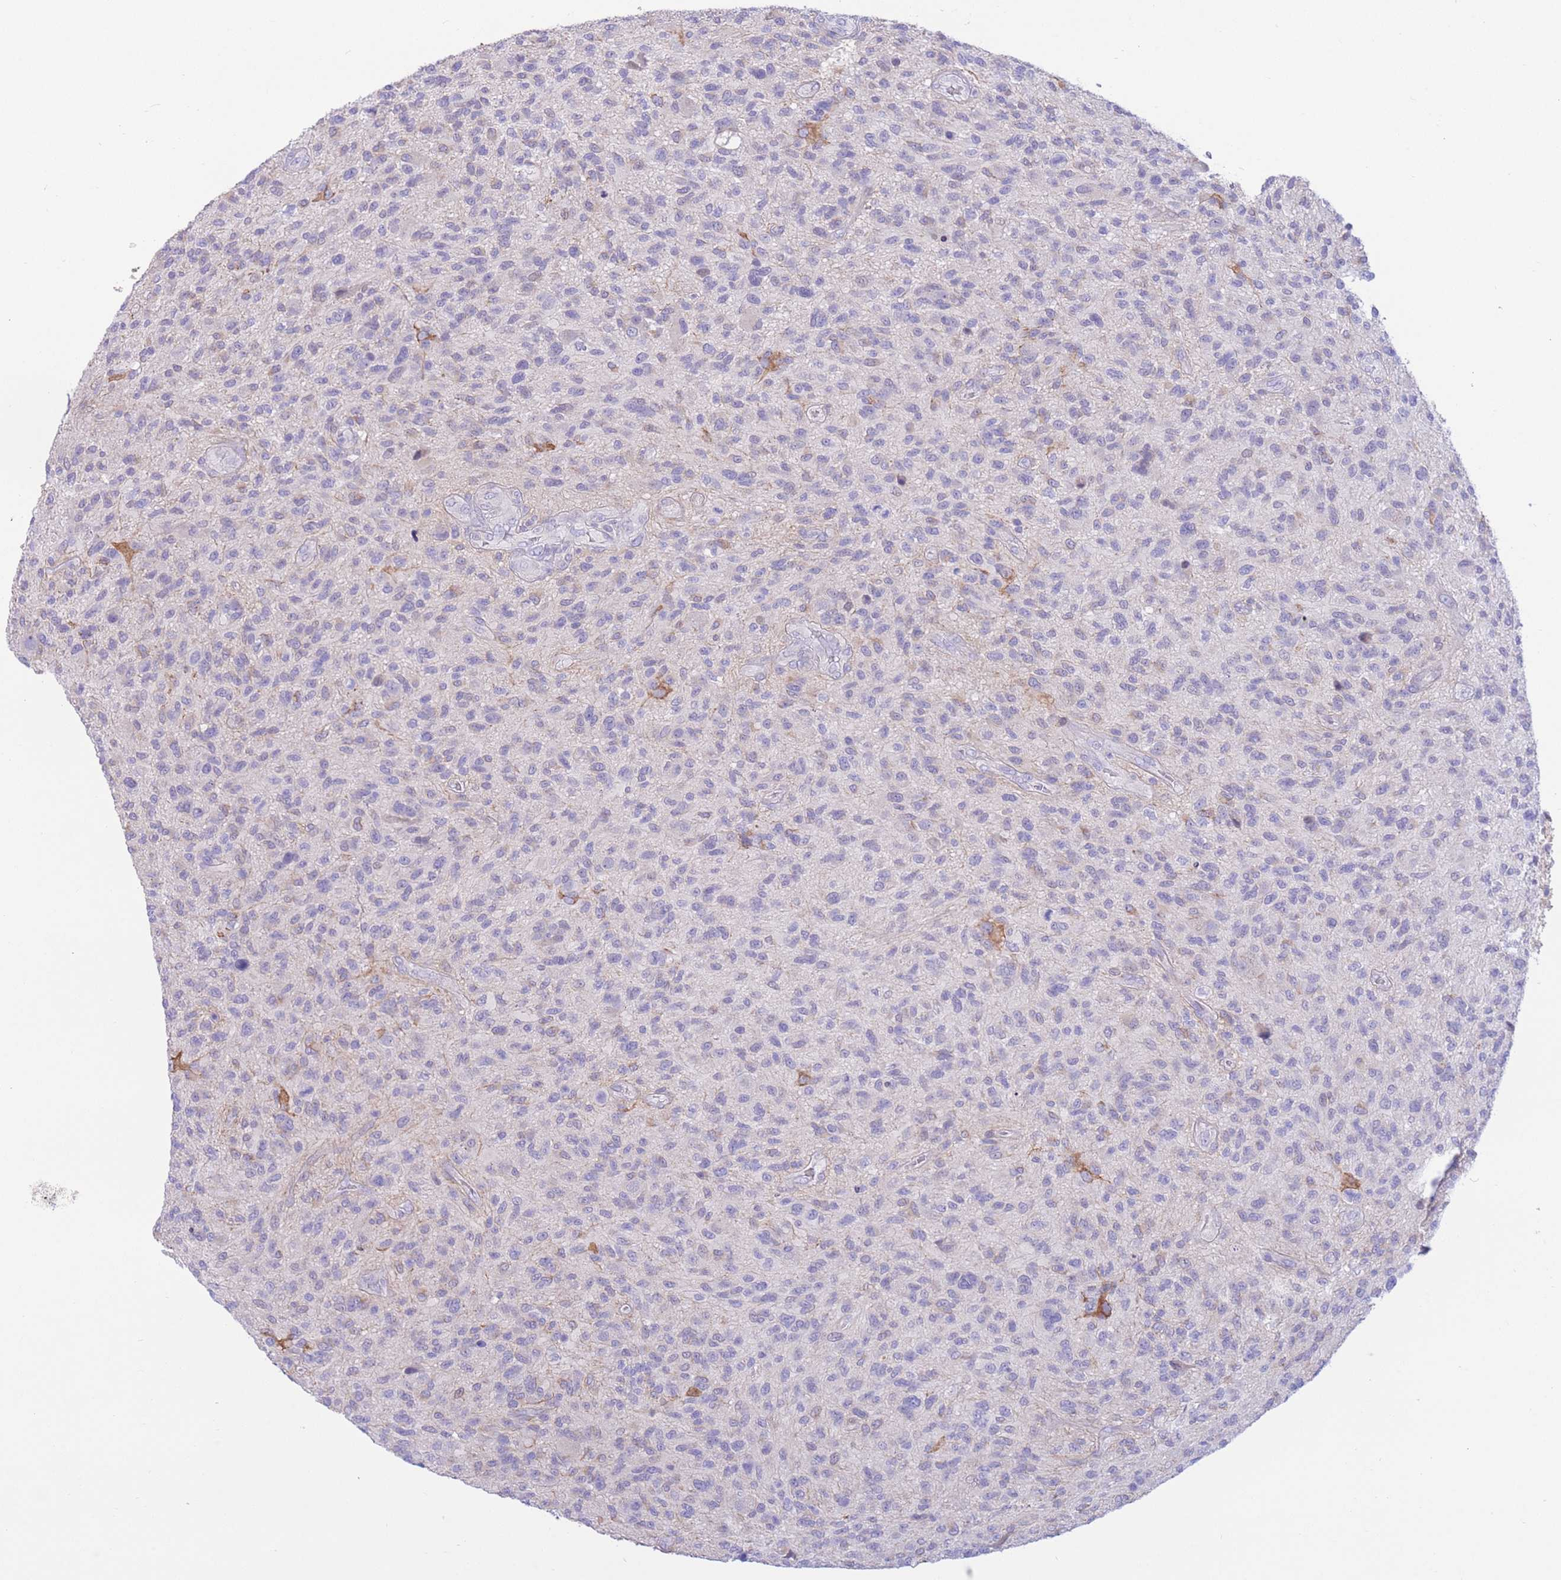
{"staining": {"intensity": "negative", "quantity": "none", "location": "none"}, "tissue": "glioma", "cell_type": "Tumor cells", "image_type": "cancer", "snomed": [{"axis": "morphology", "description": "Glioma, malignant, High grade"}, {"axis": "topography", "description": "Brain"}], "caption": "This micrograph is of glioma stained with immunohistochemistry (IHC) to label a protein in brown with the nuclei are counter-stained blue. There is no staining in tumor cells. (Immunohistochemistry, brightfield microscopy, high magnification).", "gene": "RPL39L", "patient": {"sex": "male", "age": 47}}